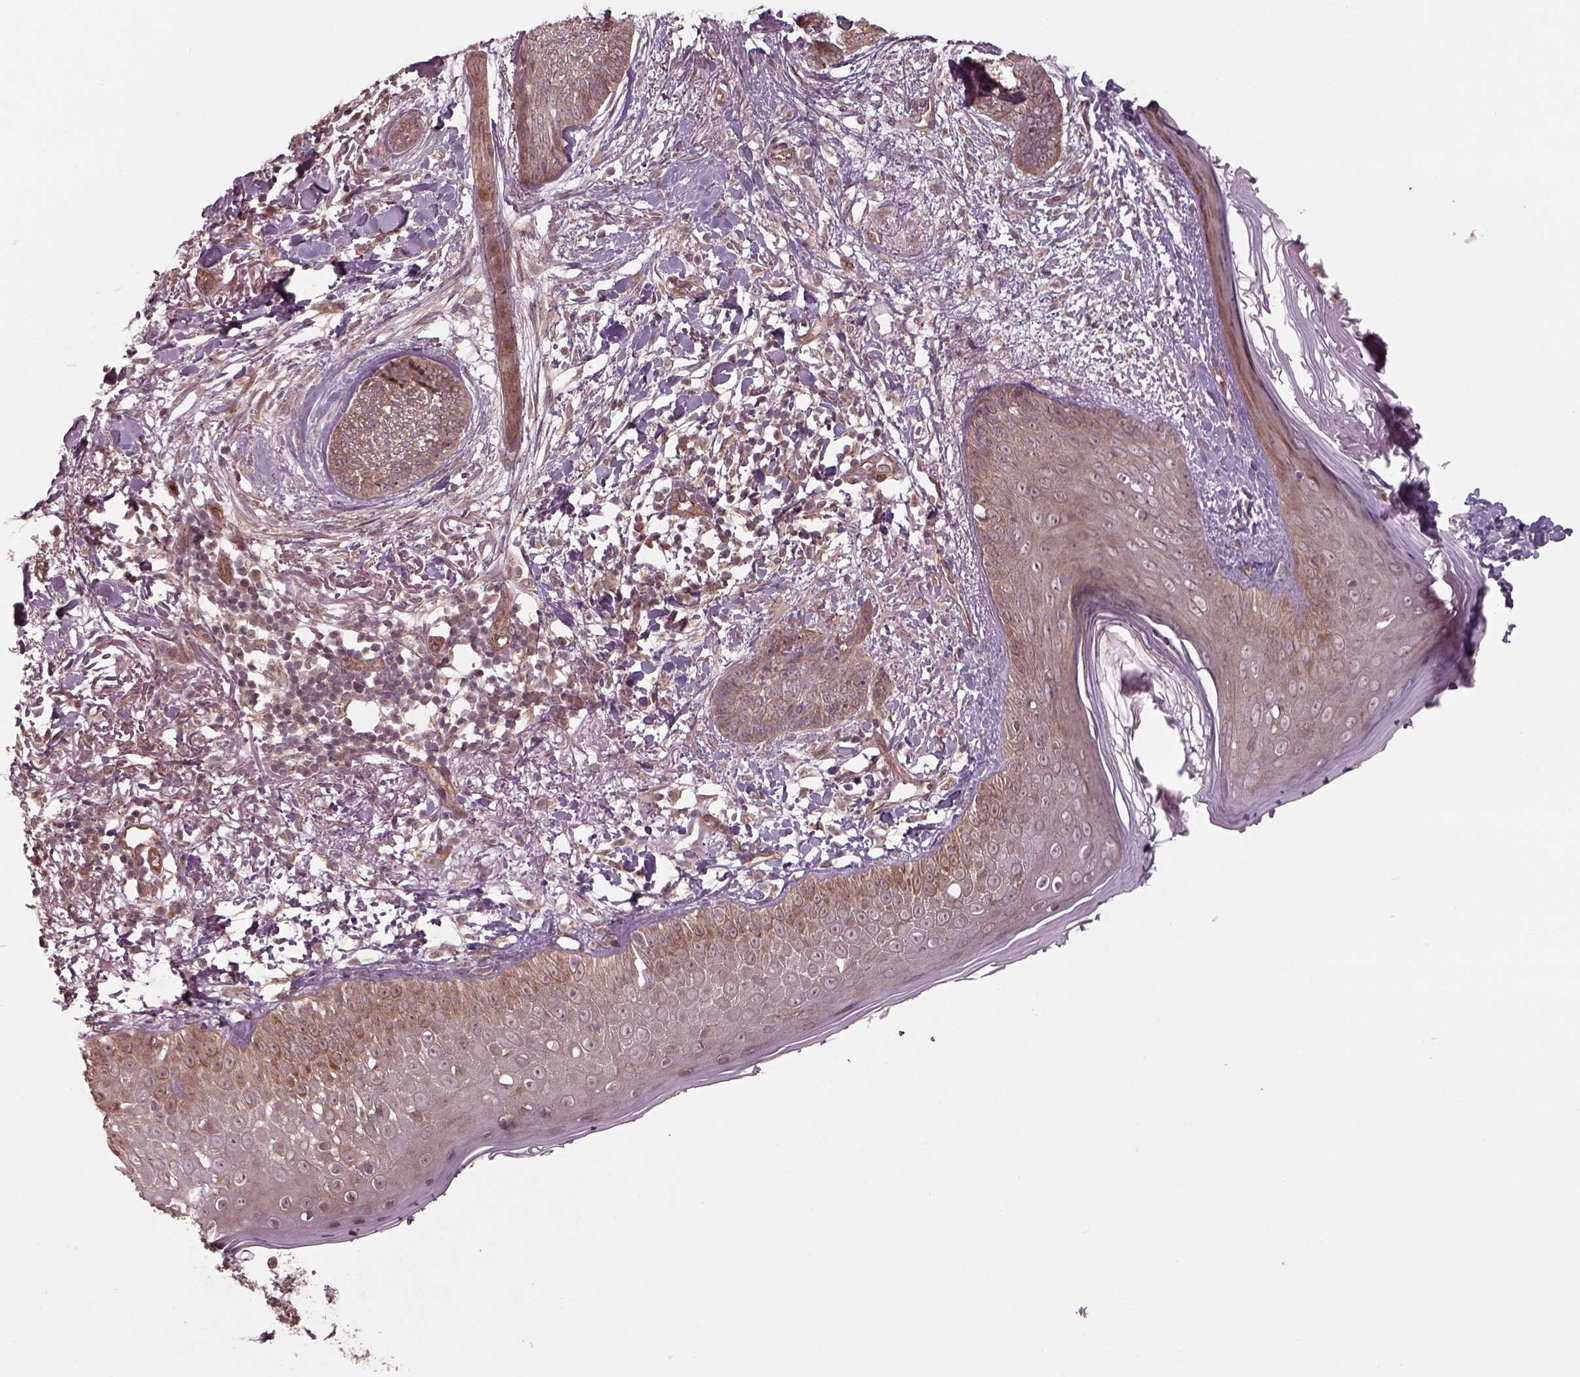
{"staining": {"intensity": "weak", "quantity": ">75%", "location": "cytoplasmic/membranous"}, "tissue": "skin cancer", "cell_type": "Tumor cells", "image_type": "cancer", "snomed": [{"axis": "morphology", "description": "Normal tissue, NOS"}, {"axis": "morphology", "description": "Basal cell carcinoma"}, {"axis": "topography", "description": "Skin"}], "caption": "IHC (DAB (3,3'-diaminobenzidine)) staining of skin basal cell carcinoma displays weak cytoplasmic/membranous protein positivity in approximately >75% of tumor cells.", "gene": "CHMP3", "patient": {"sex": "male", "age": 84}}